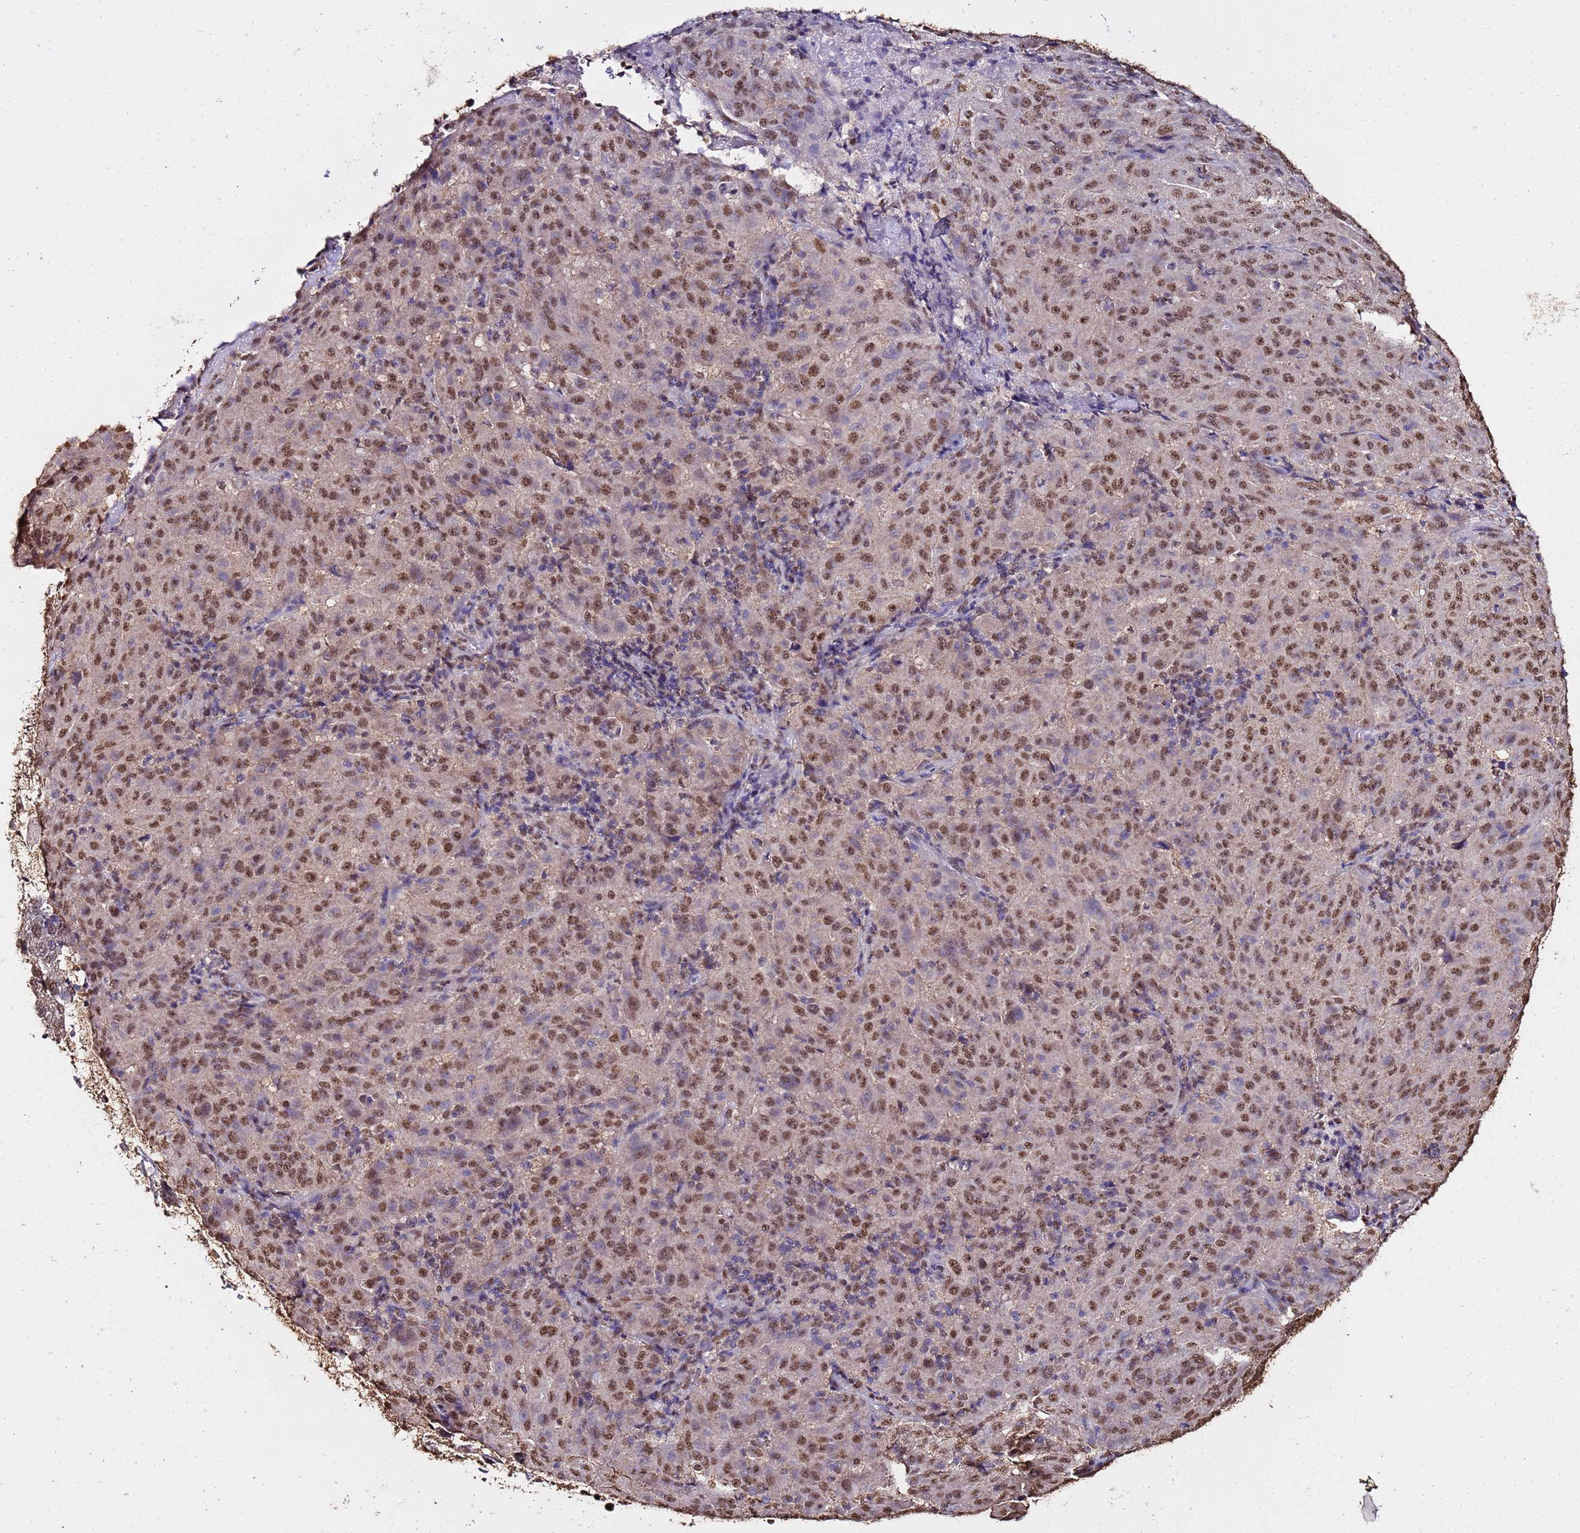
{"staining": {"intensity": "moderate", "quantity": ">75%", "location": "nuclear"}, "tissue": "pancreatic cancer", "cell_type": "Tumor cells", "image_type": "cancer", "snomed": [{"axis": "morphology", "description": "Adenocarcinoma, NOS"}, {"axis": "topography", "description": "Pancreas"}], "caption": "Brown immunohistochemical staining in human pancreatic cancer shows moderate nuclear staining in about >75% of tumor cells.", "gene": "TRIP6", "patient": {"sex": "male", "age": 63}}